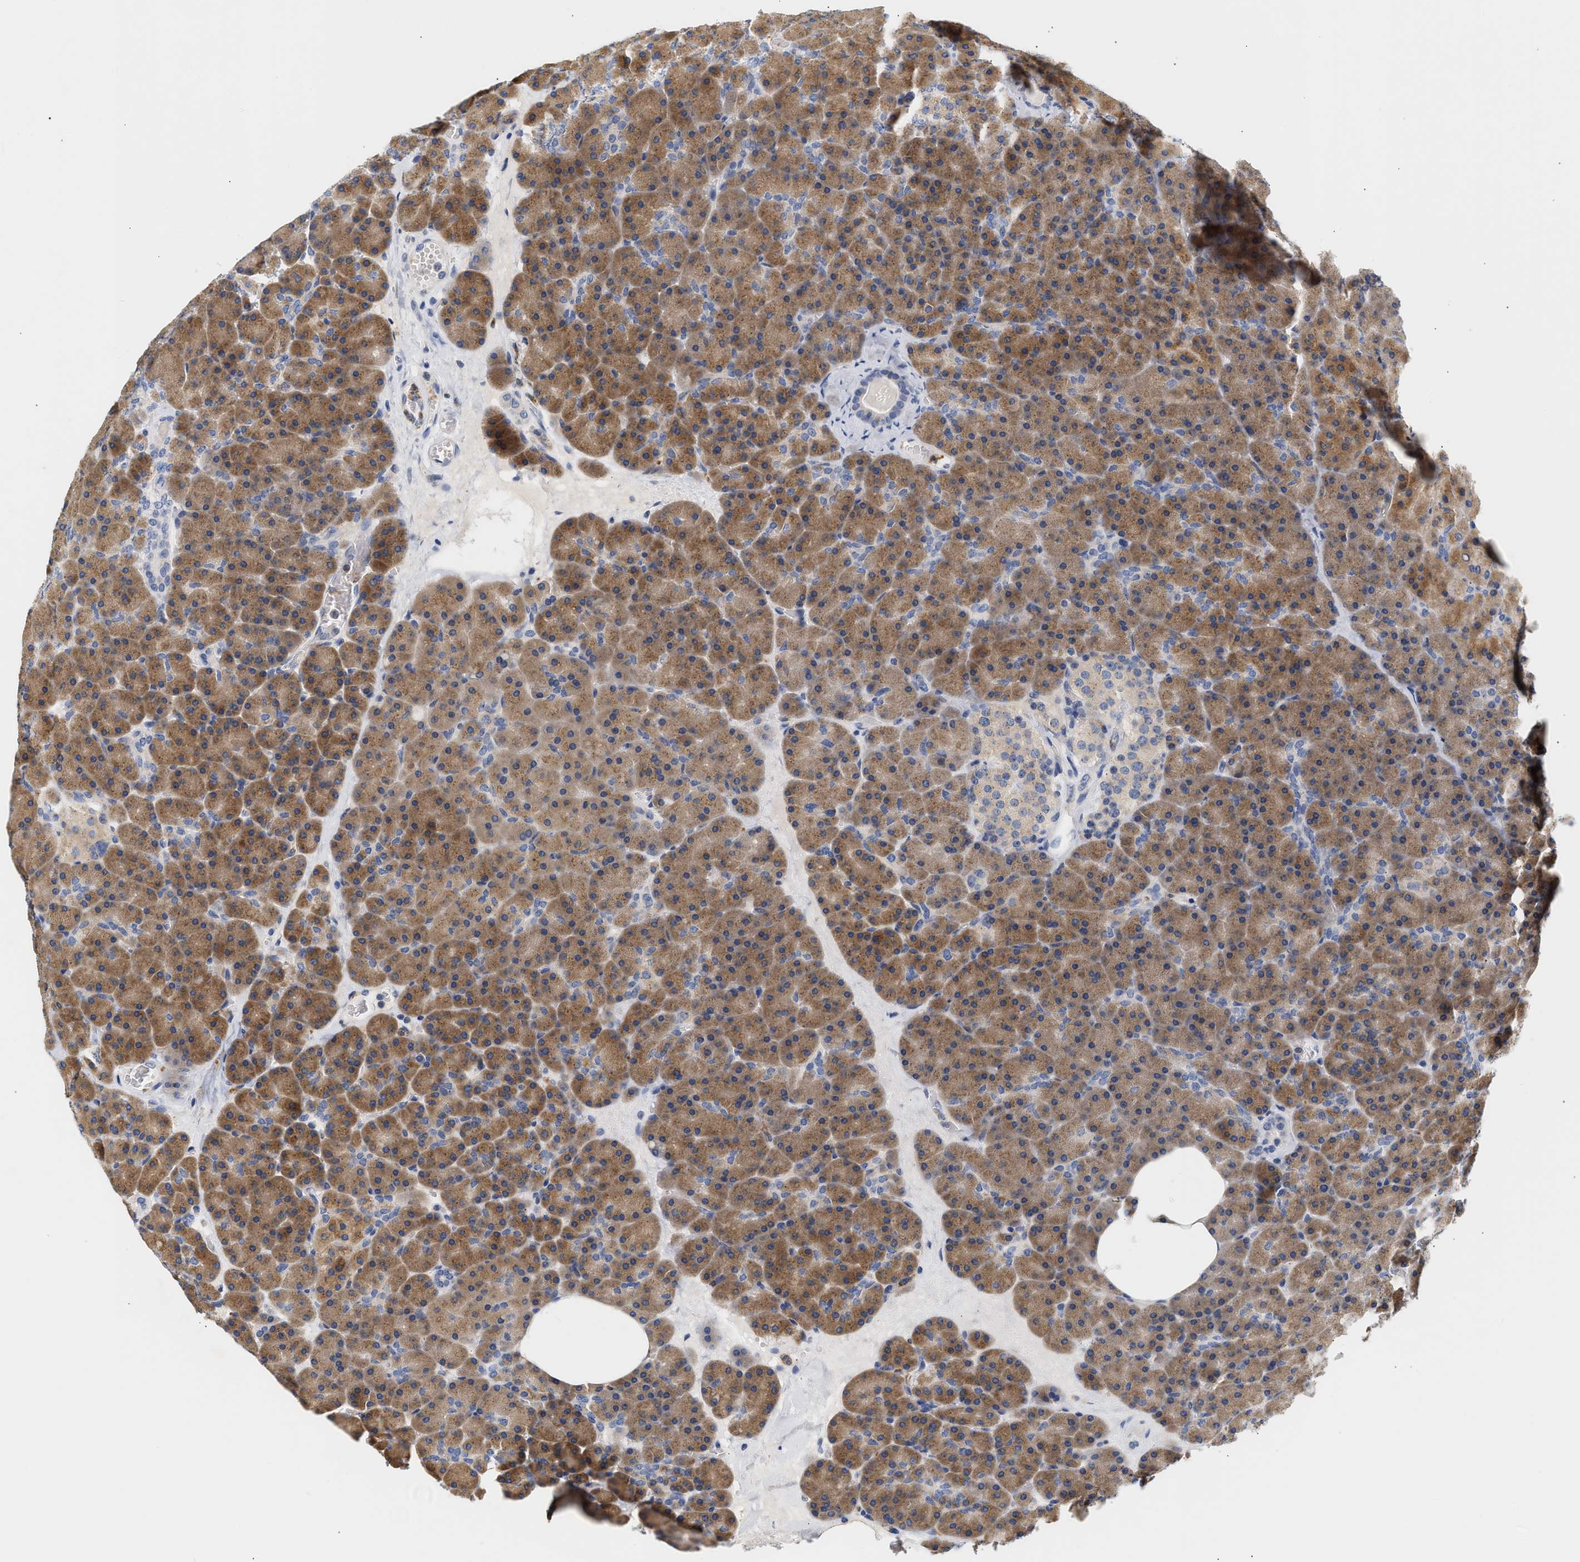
{"staining": {"intensity": "moderate", "quantity": ">75%", "location": "cytoplasmic/membranous"}, "tissue": "pancreas", "cell_type": "Exocrine glandular cells", "image_type": "normal", "snomed": [{"axis": "morphology", "description": "Normal tissue, NOS"}, {"axis": "morphology", "description": "Carcinoid, malignant, NOS"}, {"axis": "topography", "description": "Pancreas"}], "caption": "Normal pancreas shows moderate cytoplasmic/membranous expression in approximately >75% of exocrine glandular cells, visualized by immunohistochemistry. The staining was performed using DAB, with brown indicating positive protein expression. Nuclei are stained blue with hematoxylin.", "gene": "TRIM50", "patient": {"sex": "female", "age": 35}}